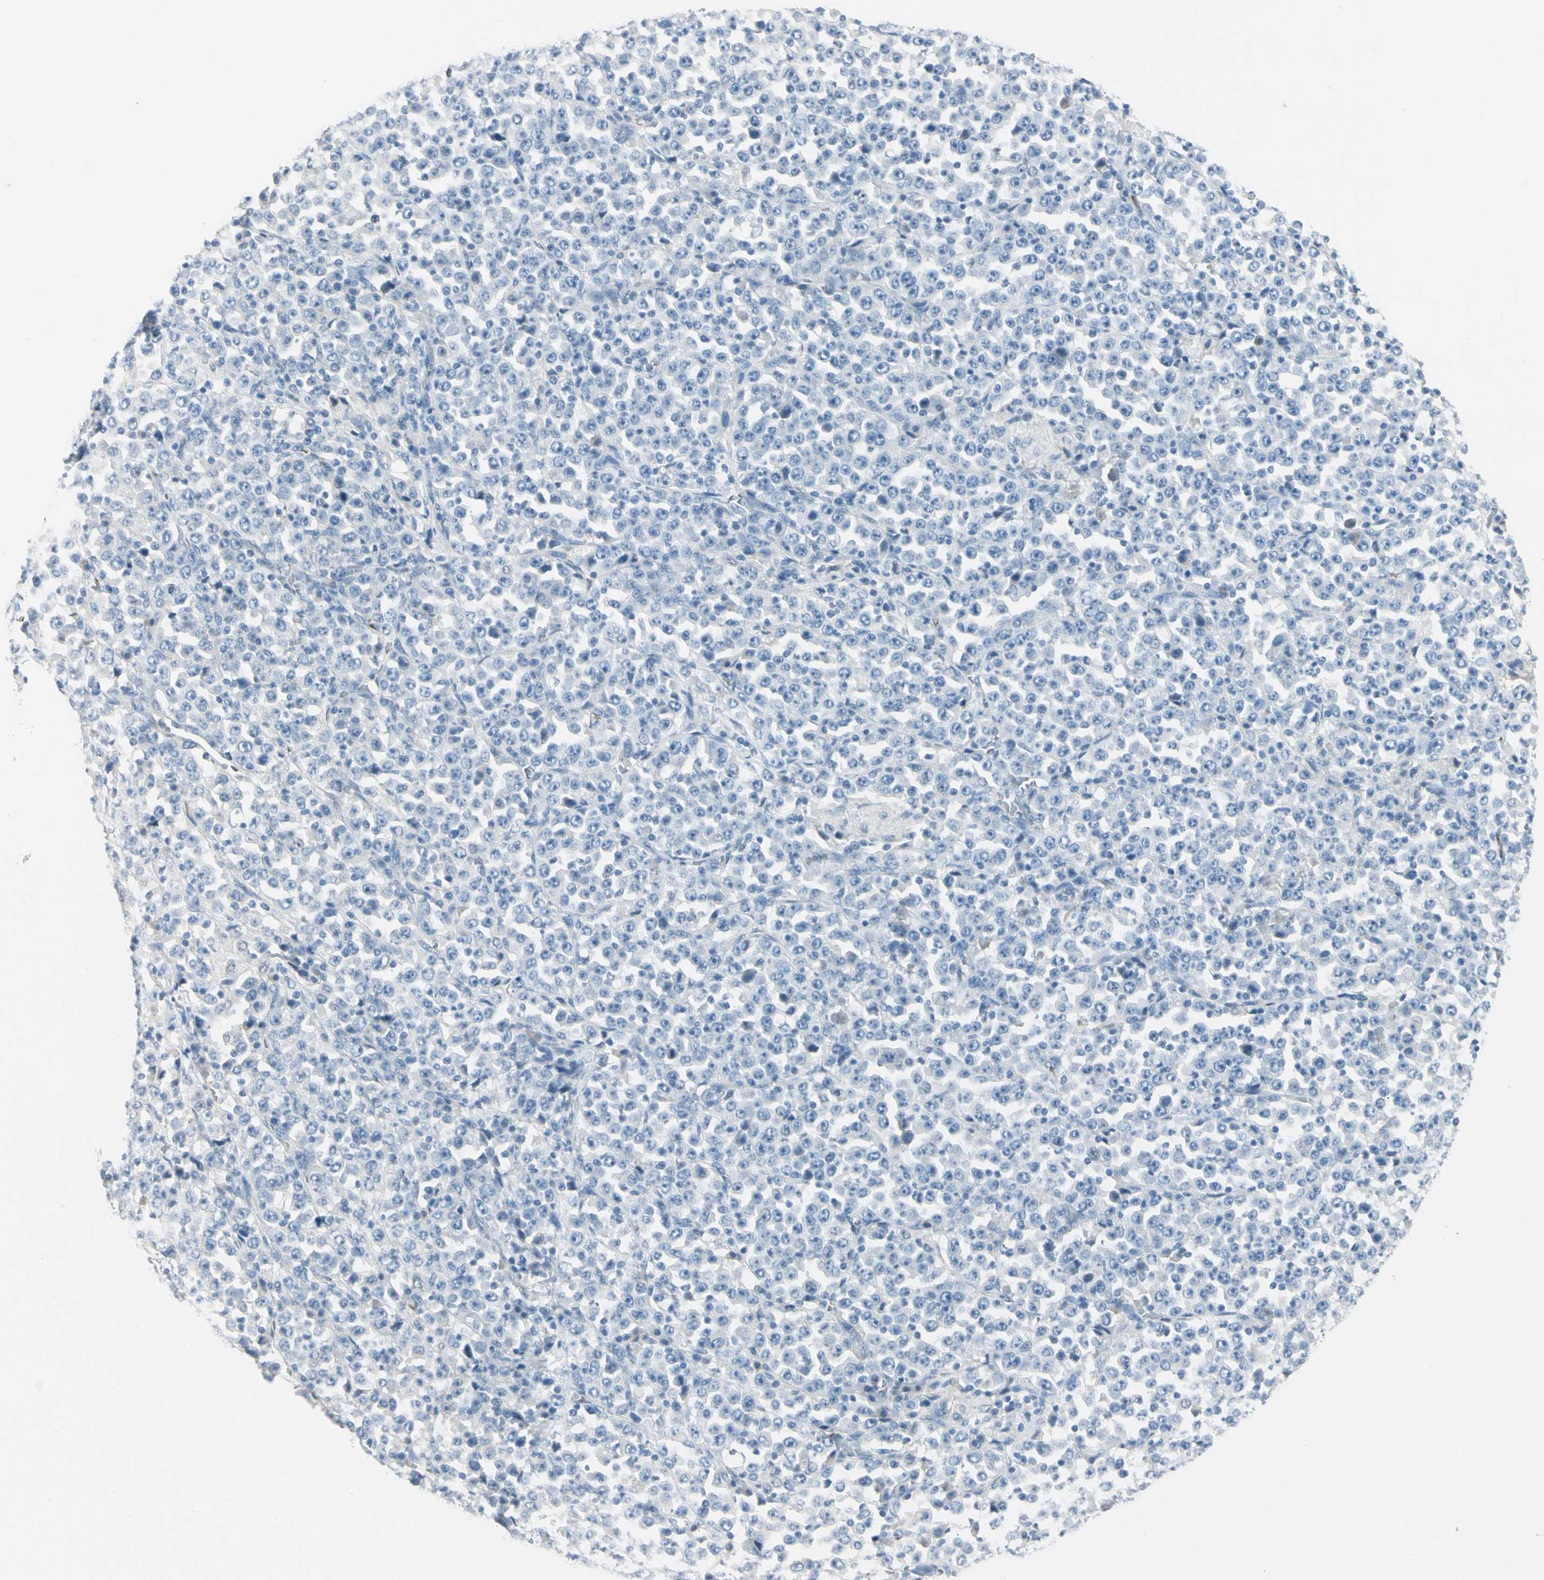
{"staining": {"intensity": "negative", "quantity": "none", "location": "none"}, "tissue": "stomach cancer", "cell_type": "Tumor cells", "image_type": "cancer", "snomed": [{"axis": "morphology", "description": "Normal tissue, NOS"}, {"axis": "morphology", "description": "Adenocarcinoma, NOS"}, {"axis": "topography", "description": "Stomach, upper"}, {"axis": "topography", "description": "Stomach"}], "caption": "Human adenocarcinoma (stomach) stained for a protein using immunohistochemistry reveals no staining in tumor cells.", "gene": "CA1", "patient": {"sex": "male", "age": 59}}